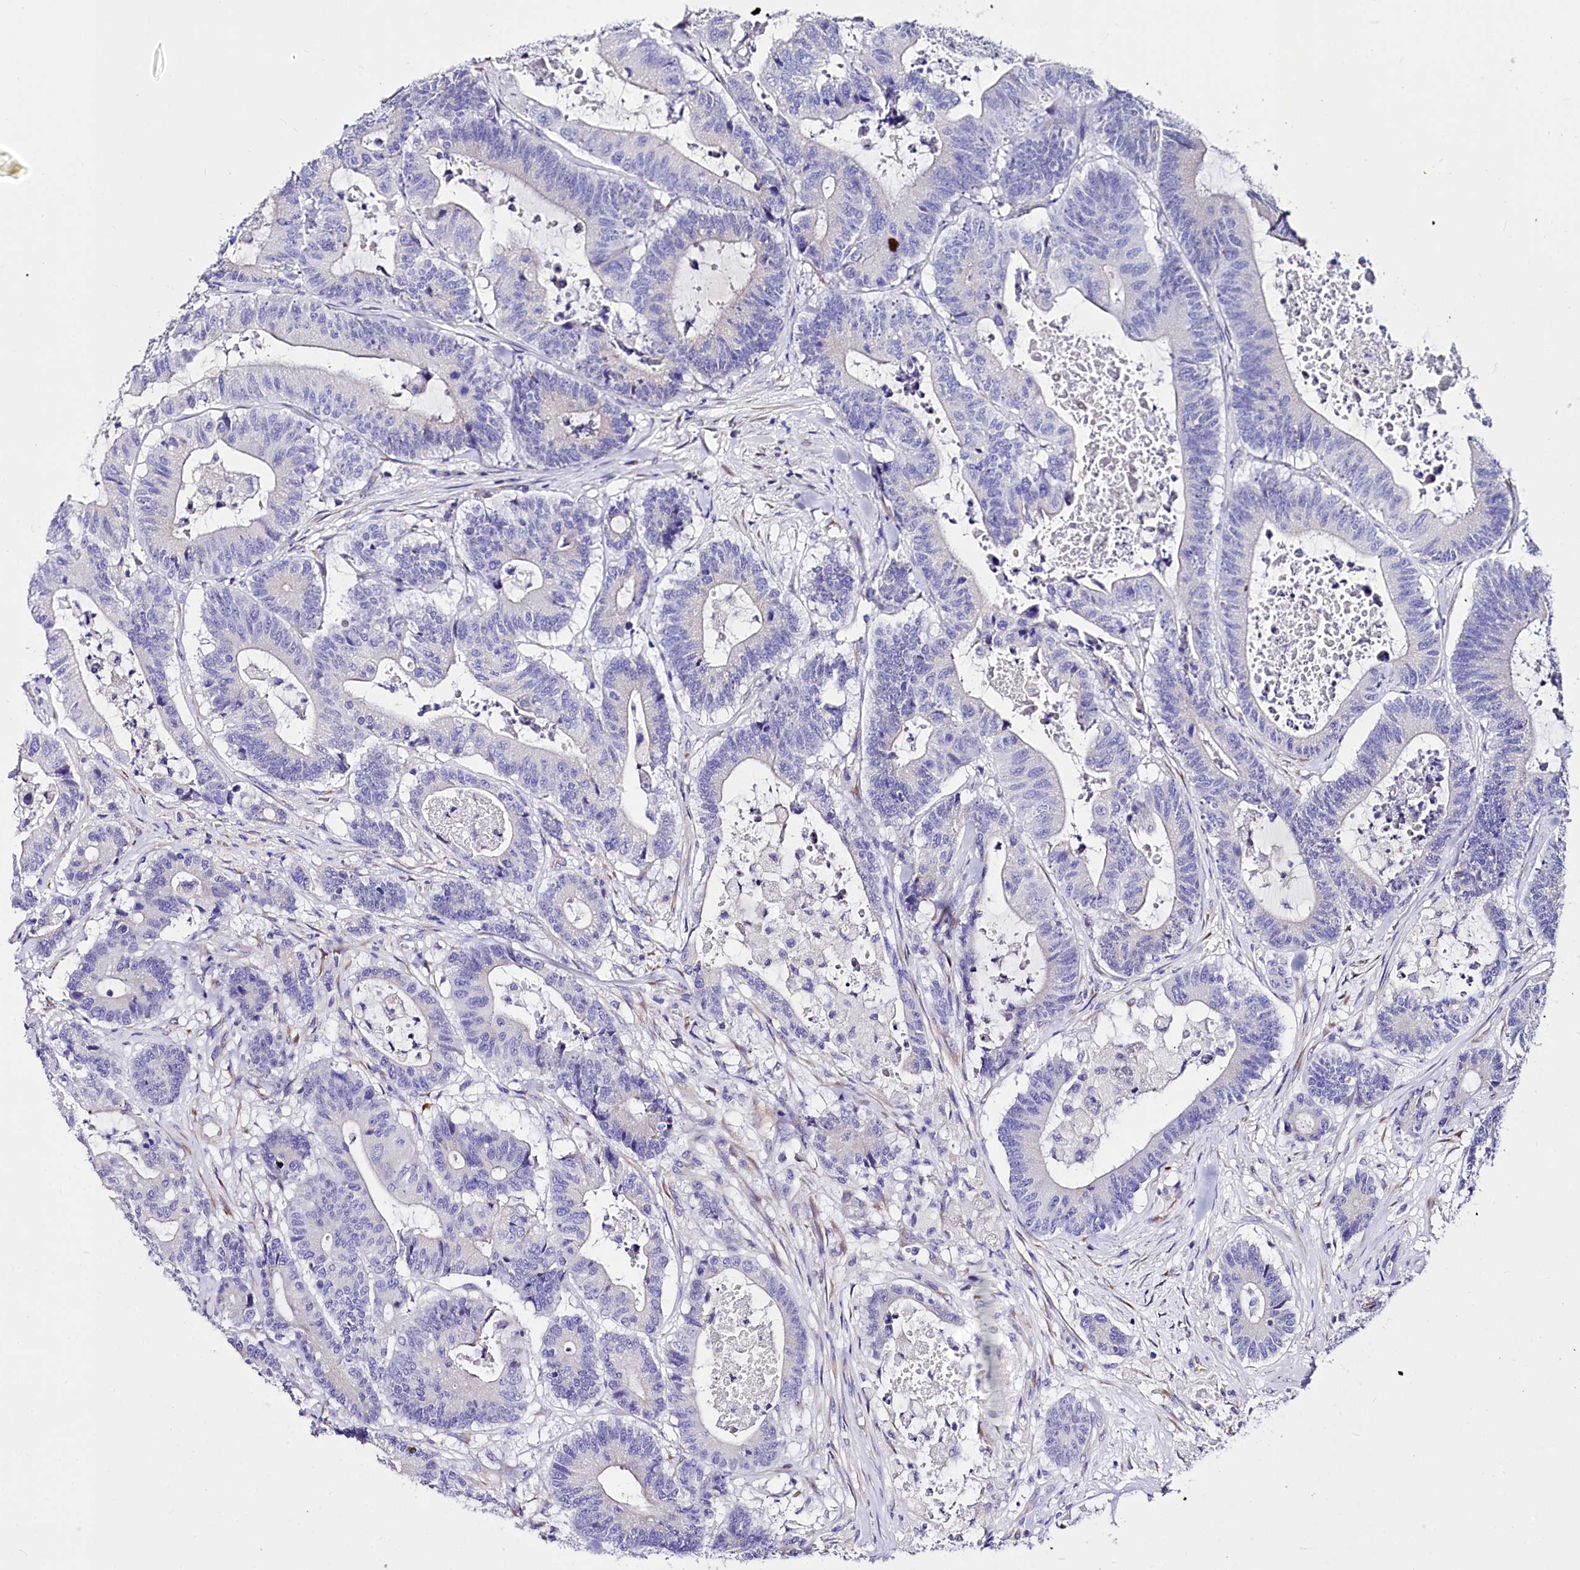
{"staining": {"intensity": "negative", "quantity": "none", "location": "none"}, "tissue": "colorectal cancer", "cell_type": "Tumor cells", "image_type": "cancer", "snomed": [{"axis": "morphology", "description": "Adenocarcinoma, NOS"}, {"axis": "topography", "description": "Colon"}], "caption": "High power microscopy image of an immunohistochemistry histopathology image of colorectal cancer, revealing no significant expression in tumor cells.", "gene": "A2ML1", "patient": {"sex": "female", "age": 84}}